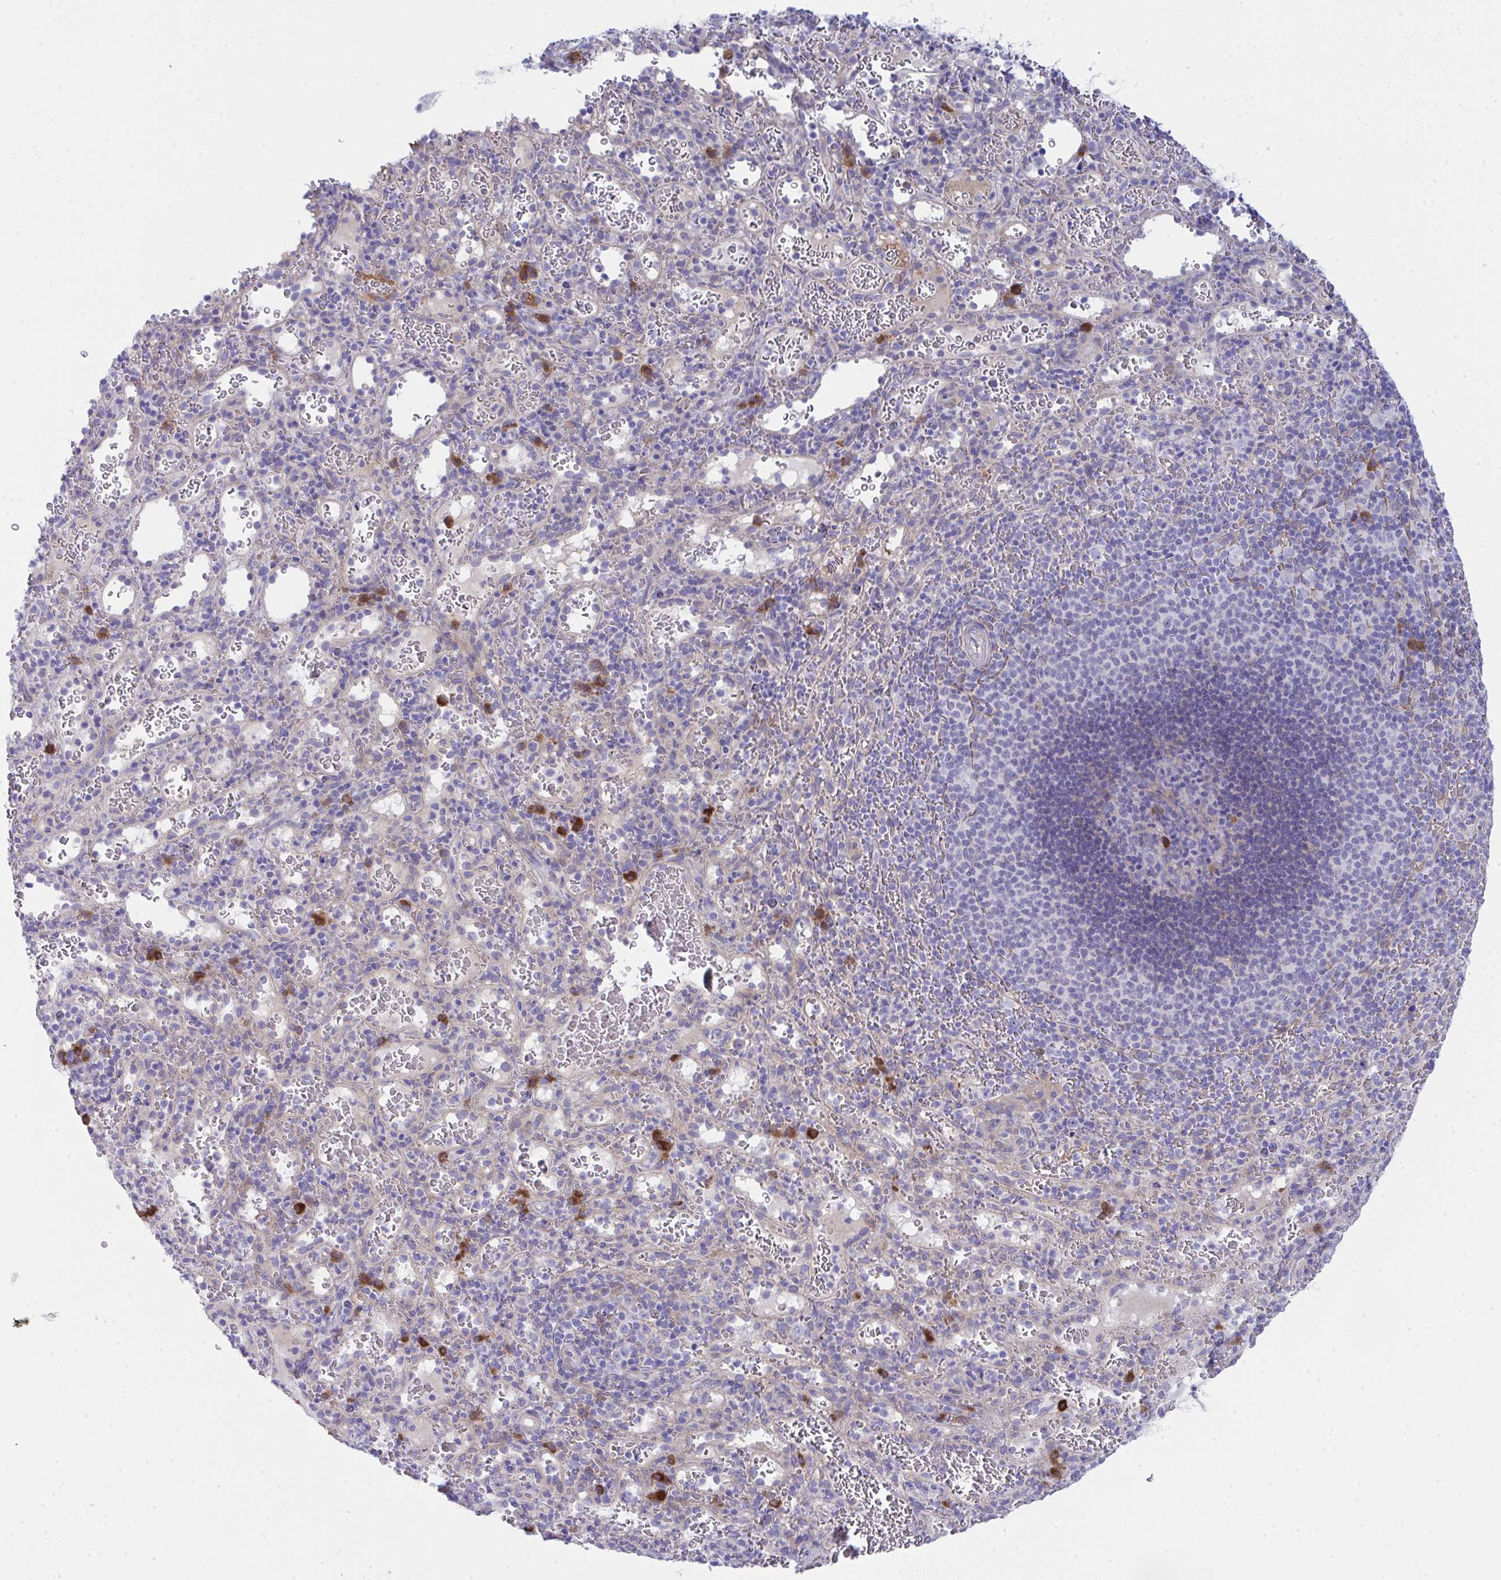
{"staining": {"intensity": "strong", "quantity": "<25%", "location": "cytoplasmic/membranous"}, "tissue": "spleen", "cell_type": "Cells in red pulp", "image_type": "normal", "snomed": [{"axis": "morphology", "description": "Normal tissue, NOS"}, {"axis": "topography", "description": "Spleen"}], "caption": "This image shows immunohistochemistry staining of normal human spleen, with medium strong cytoplasmic/membranous expression in approximately <25% of cells in red pulp.", "gene": "GAB1", "patient": {"sex": "male", "age": 57}}